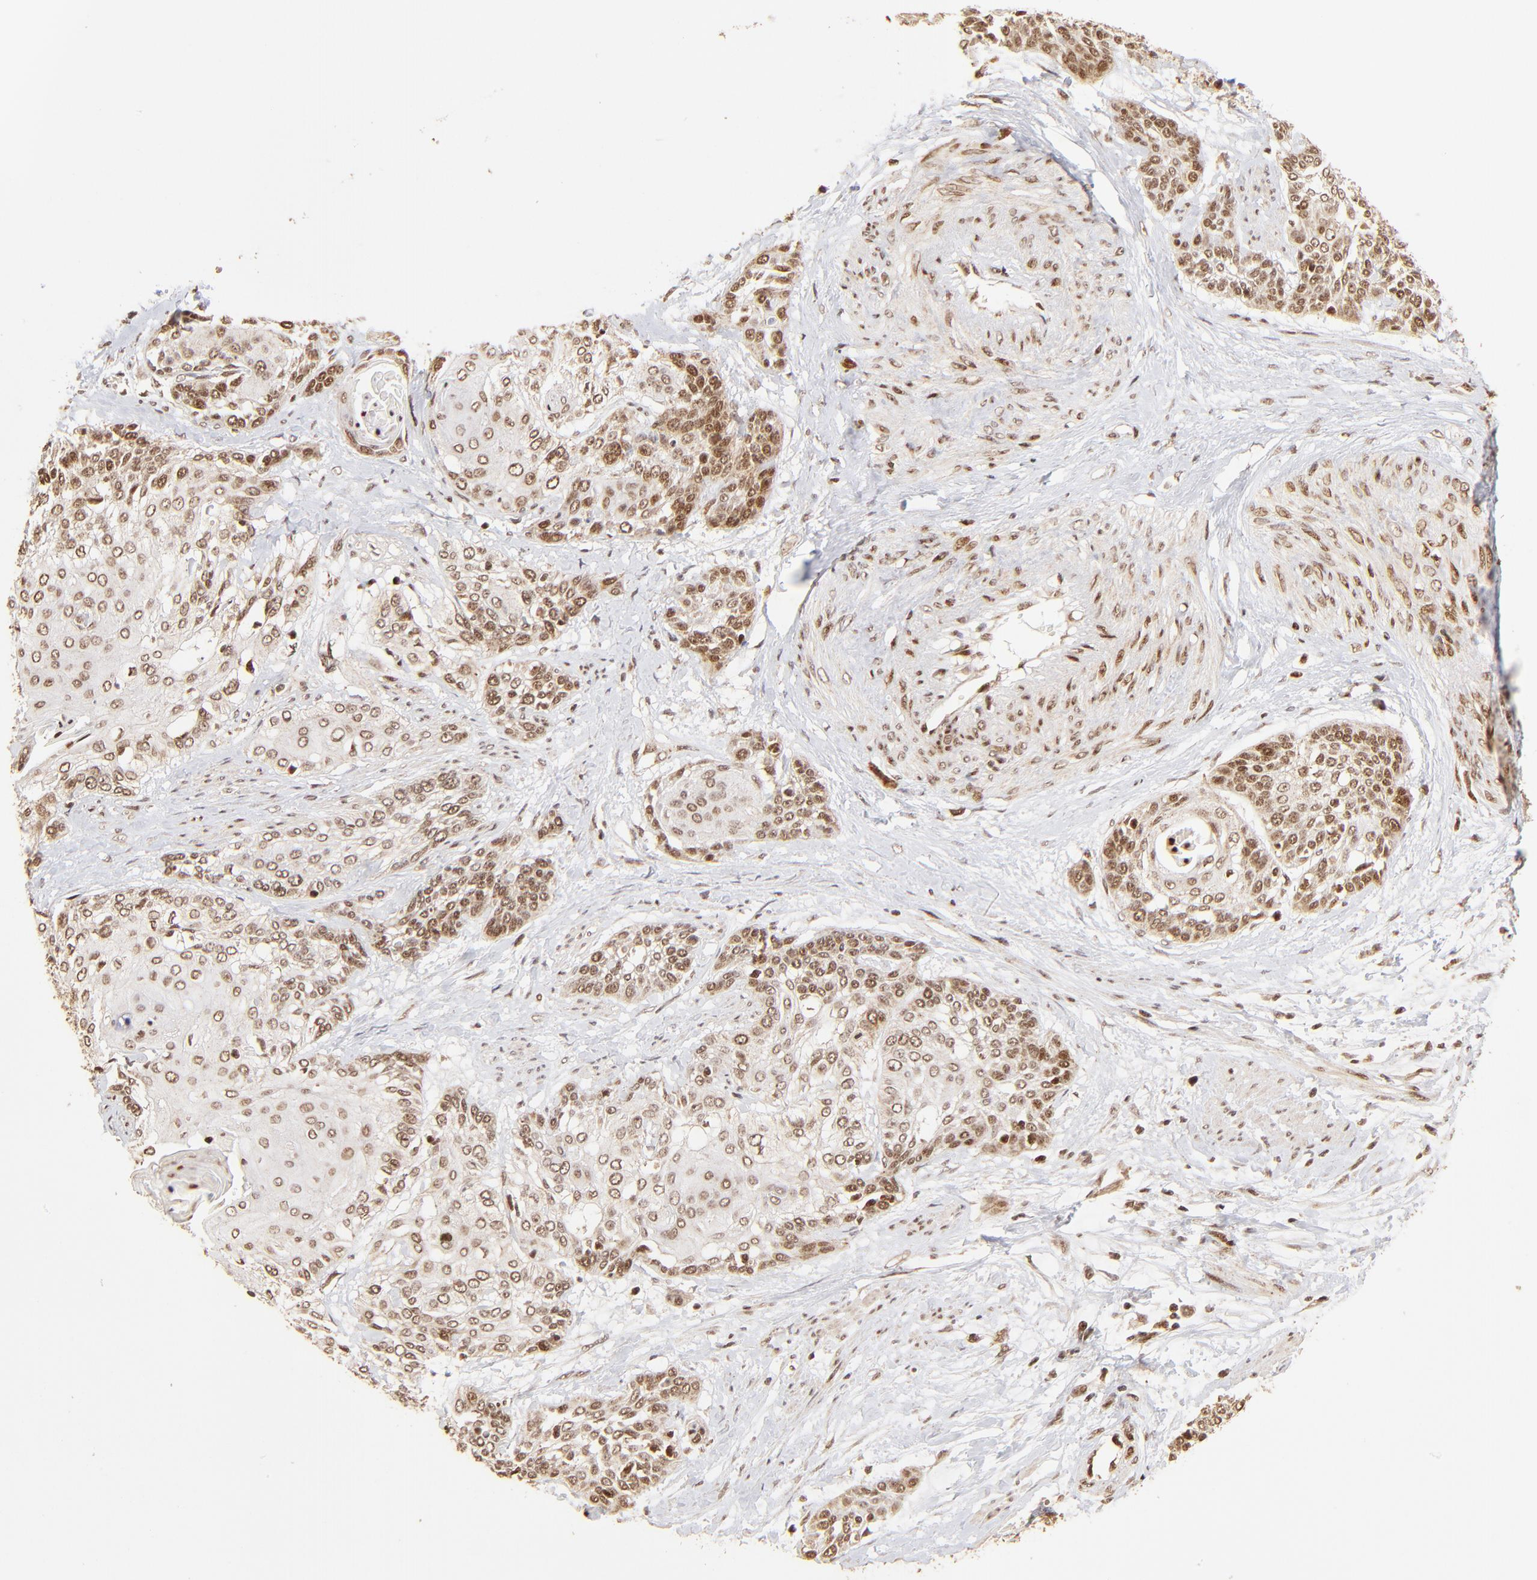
{"staining": {"intensity": "strong", "quantity": ">75%", "location": "cytoplasmic/membranous,nuclear"}, "tissue": "cervical cancer", "cell_type": "Tumor cells", "image_type": "cancer", "snomed": [{"axis": "morphology", "description": "Squamous cell carcinoma, NOS"}, {"axis": "topography", "description": "Cervix"}], "caption": "Cervical cancer (squamous cell carcinoma) tissue shows strong cytoplasmic/membranous and nuclear expression in approximately >75% of tumor cells (DAB (3,3'-diaminobenzidine) IHC with brightfield microscopy, high magnification).", "gene": "MED15", "patient": {"sex": "female", "age": 57}}